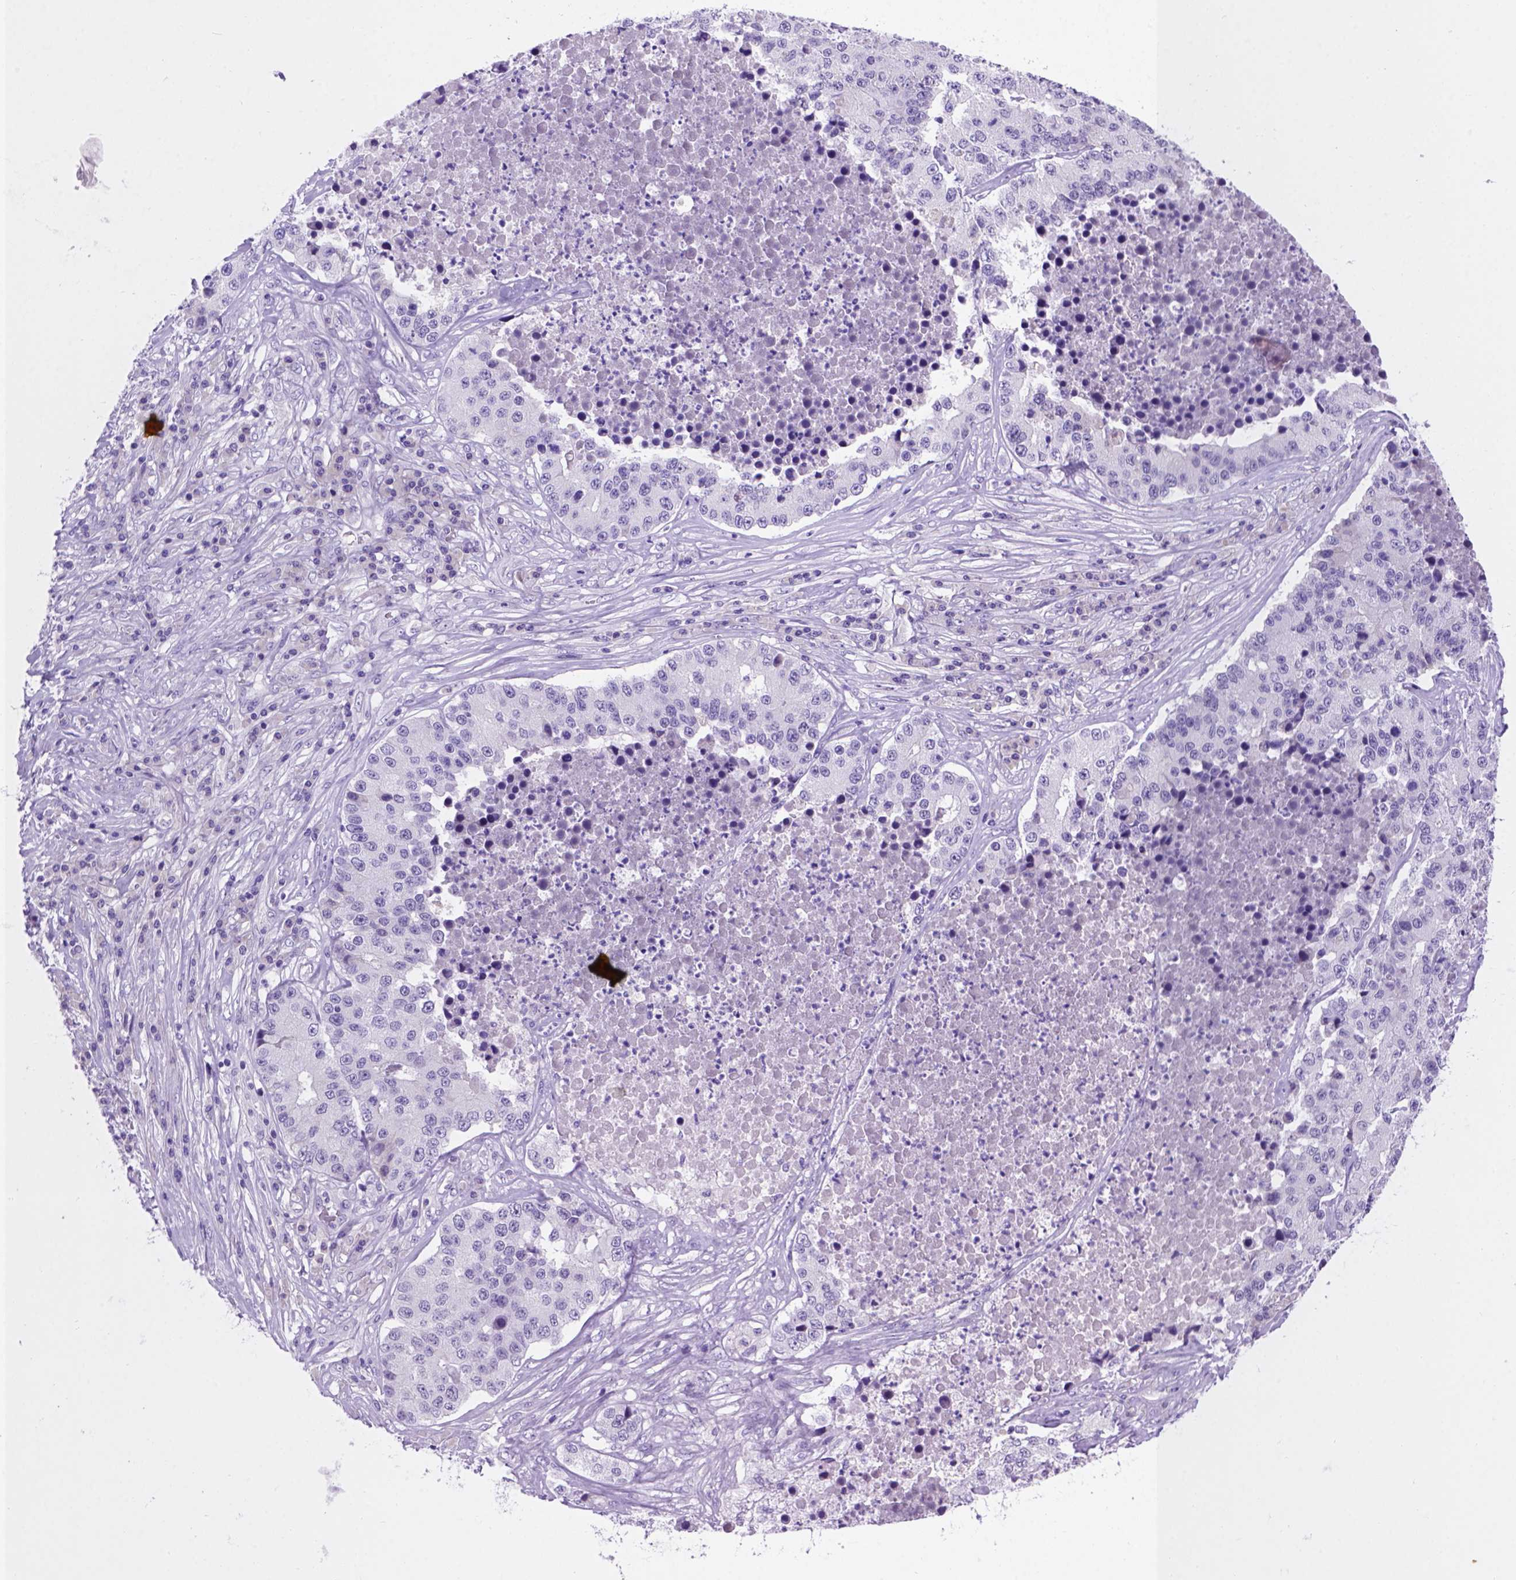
{"staining": {"intensity": "negative", "quantity": "none", "location": "none"}, "tissue": "stomach cancer", "cell_type": "Tumor cells", "image_type": "cancer", "snomed": [{"axis": "morphology", "description": "Adenocarcinoma, NOS"}, {"axis": "topography", "description": "Stomach"}], "caption": "An image of stomach adenocarcinoma stained for a protein demonstrates no brown staining in tumor cells.", "gene": "FAM81B", "patient": {"sex": "male", "age": 71}}